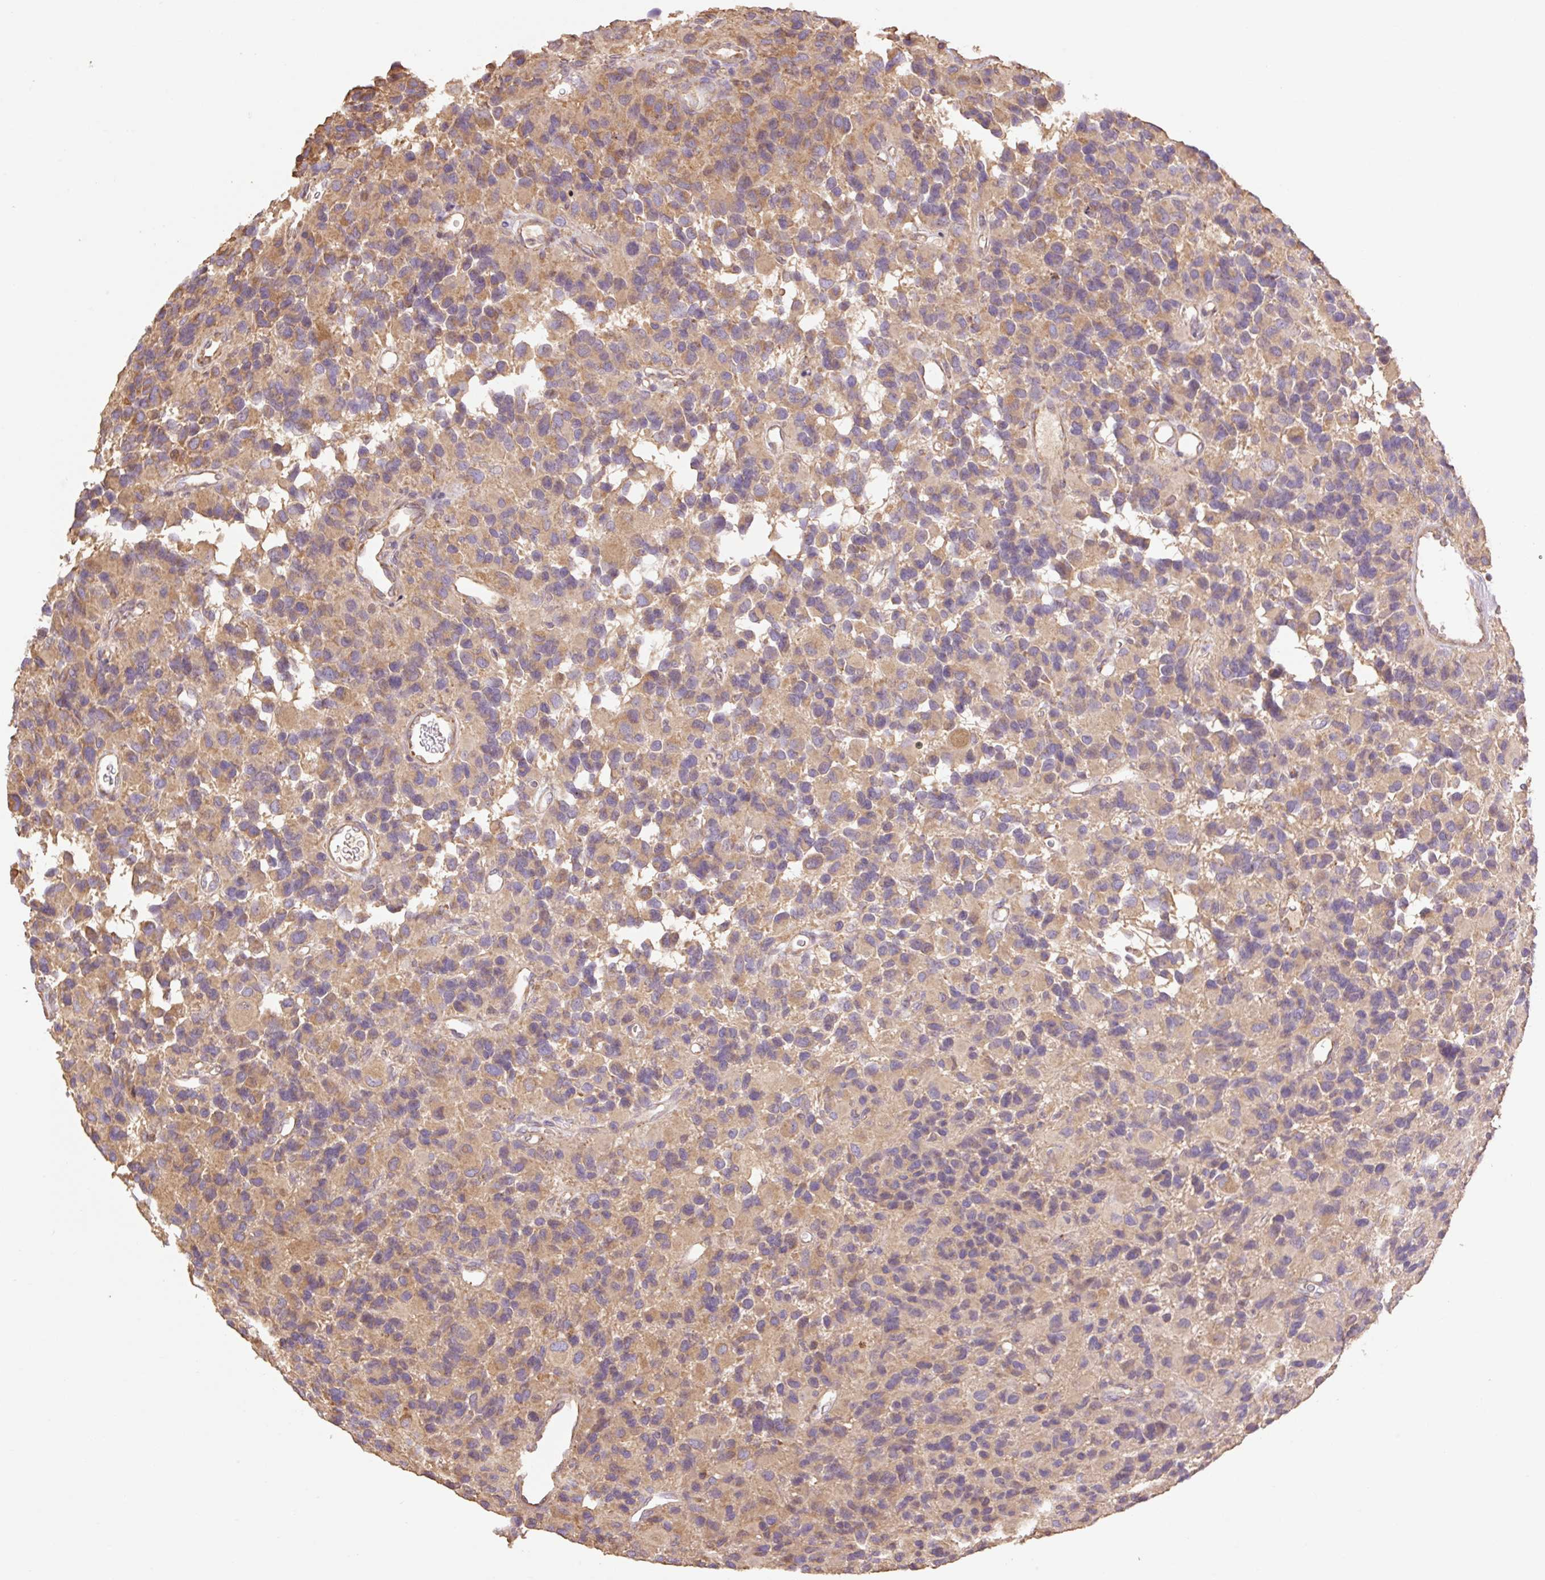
{"staining": {"intensity": "moderate", "quantity": ">75%", "location": "cytoplasmic/membranous"}, "tissue": "glioma", "cell_type": "Tumor cells", "image_type": "cancer", "snomed": [{"axis": "morphology", "description": "Glioma, malignant, High grade"}, {"axis": "topography", "description": "Brain"}], "caption": "Moderate cytoplasmic/membranous positivity is appreciated in approximately >75% of tumor cells in malignant glioma (high-grade).", "gene": "DESI1", "patient": {"sex": "male", "age": 77}}